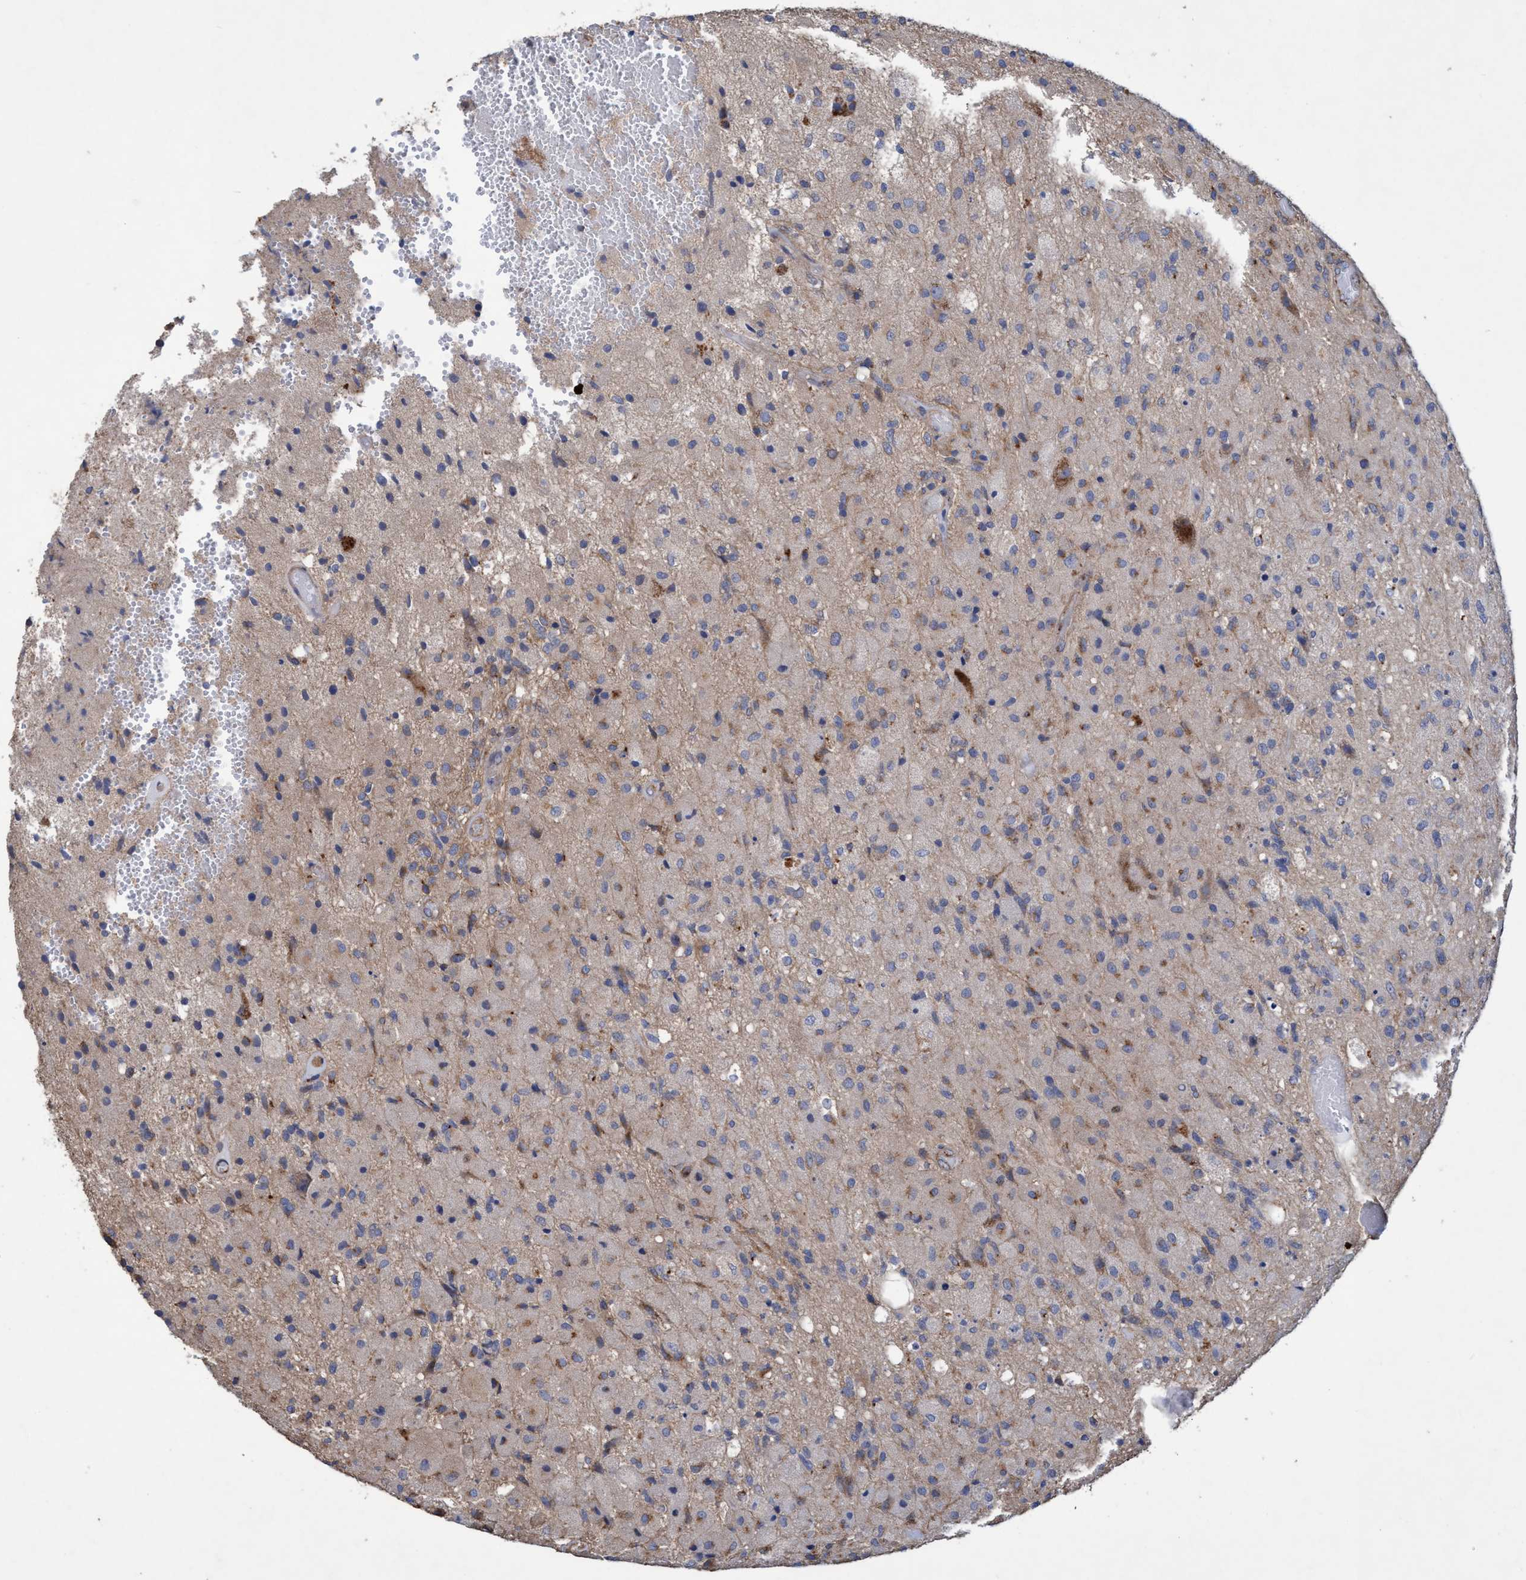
{"staining": {"intensity": "moderate", "quantity": "25%-75%", "location": "cytoplasmic/membranous"}, "tissue": "glioma", "cell_type": "Tumor cells", "image_type": "cancer", "snomed": [{"axis": "morphology", "description": "Normal tissue, NOS"}, {"axis": "morphology", "description": "Glioma, malignant, High grade"}, {"axis": "topography", "description": "Cerebral cortex"}], "caption": "Malignant high-grade glioma was stained to show a protein in brown. There is medium levels of moderate cytoplasmic/membranous staining in about 25%-75% of tumor cells. The protein is shown in brown color, while the nuclei are stained blue.", "gene": "BICD2", "patient": {"sex": "male", "age": 77}}